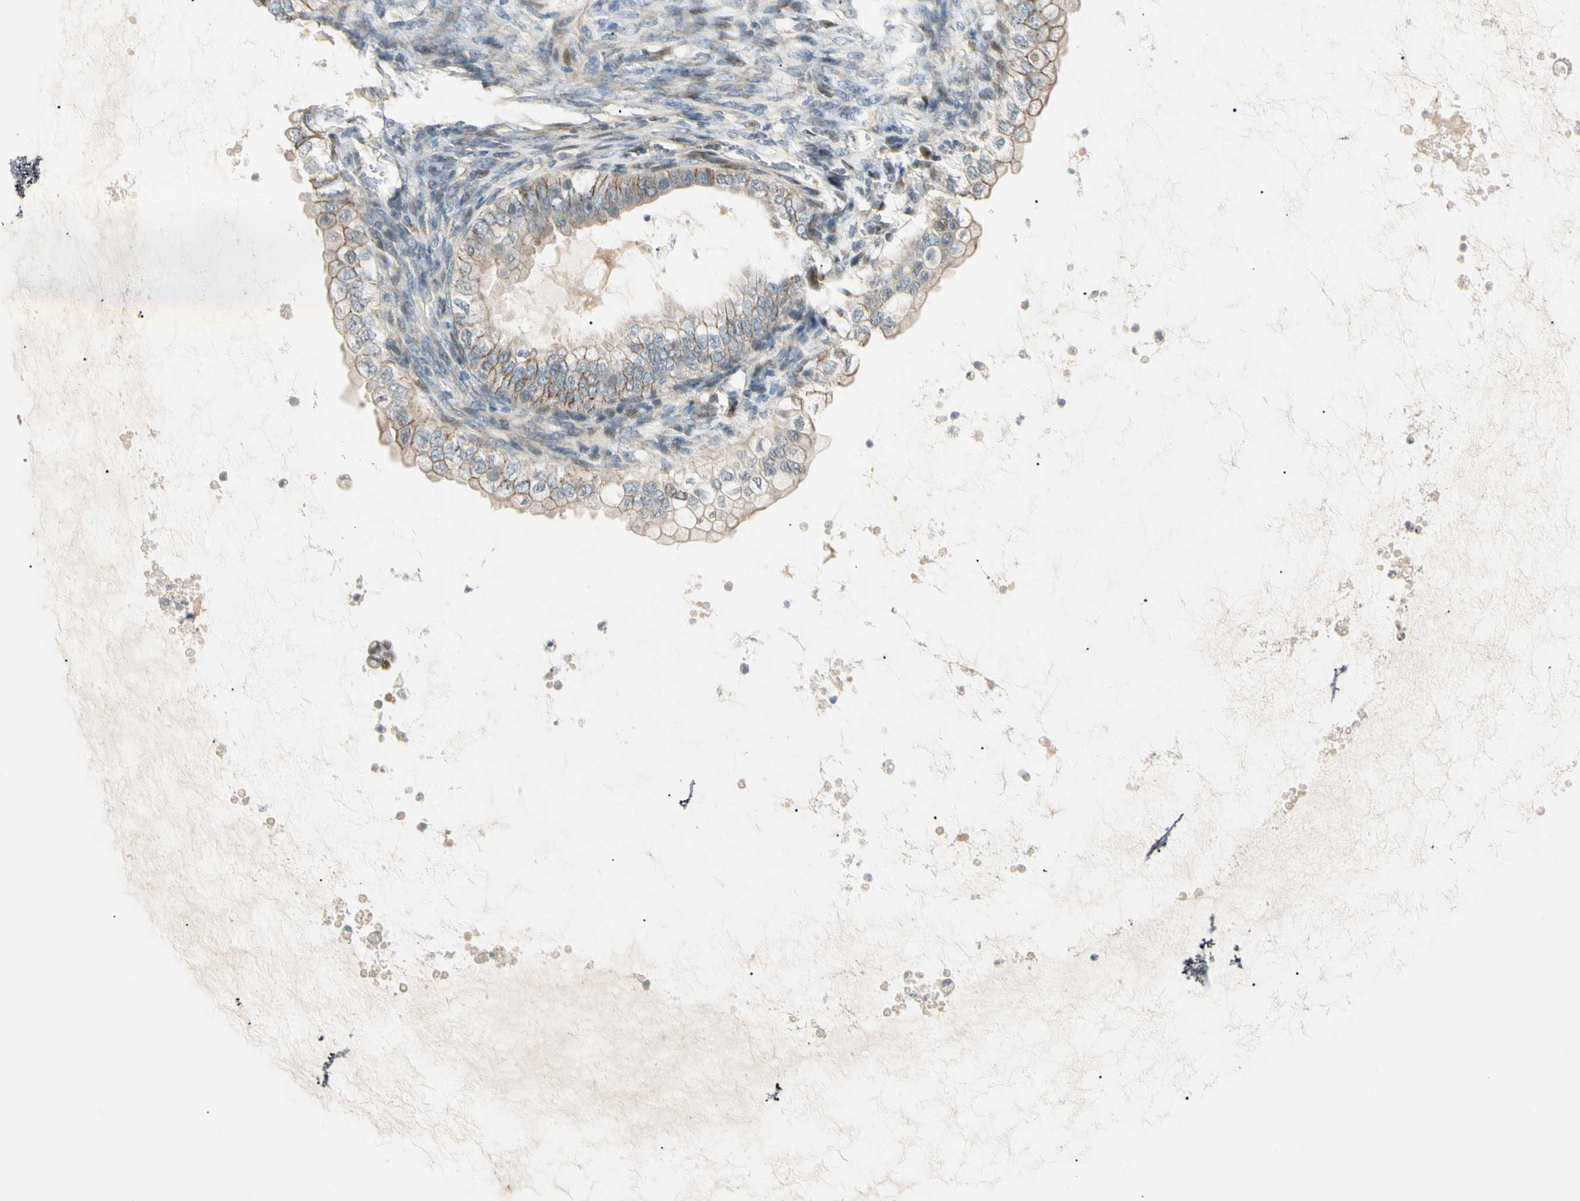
{"staining": {"intensity": "weak", "quantity": "25%-75%", "location": "cytoplasmic/membranous"}, "tissue": "ovarian cancer", "cell_type": "Tumor cells", "image_type": "cancer", "snomed": [{"axis": "morphology", "description": "Cystadenocarcinoma, mucinous, NOS"}, {"axis": "topography", "description": "Ovary"}], "caption": "Protein positivity by immunohistochemistry displays weak cytoplasmic/membranous staining in about 25%-75% of tumor cells in mucinous cystadenocarcinoma (ovarian).", "gene": "P3H2", "patient": {"sex": "female", "age": 80}}